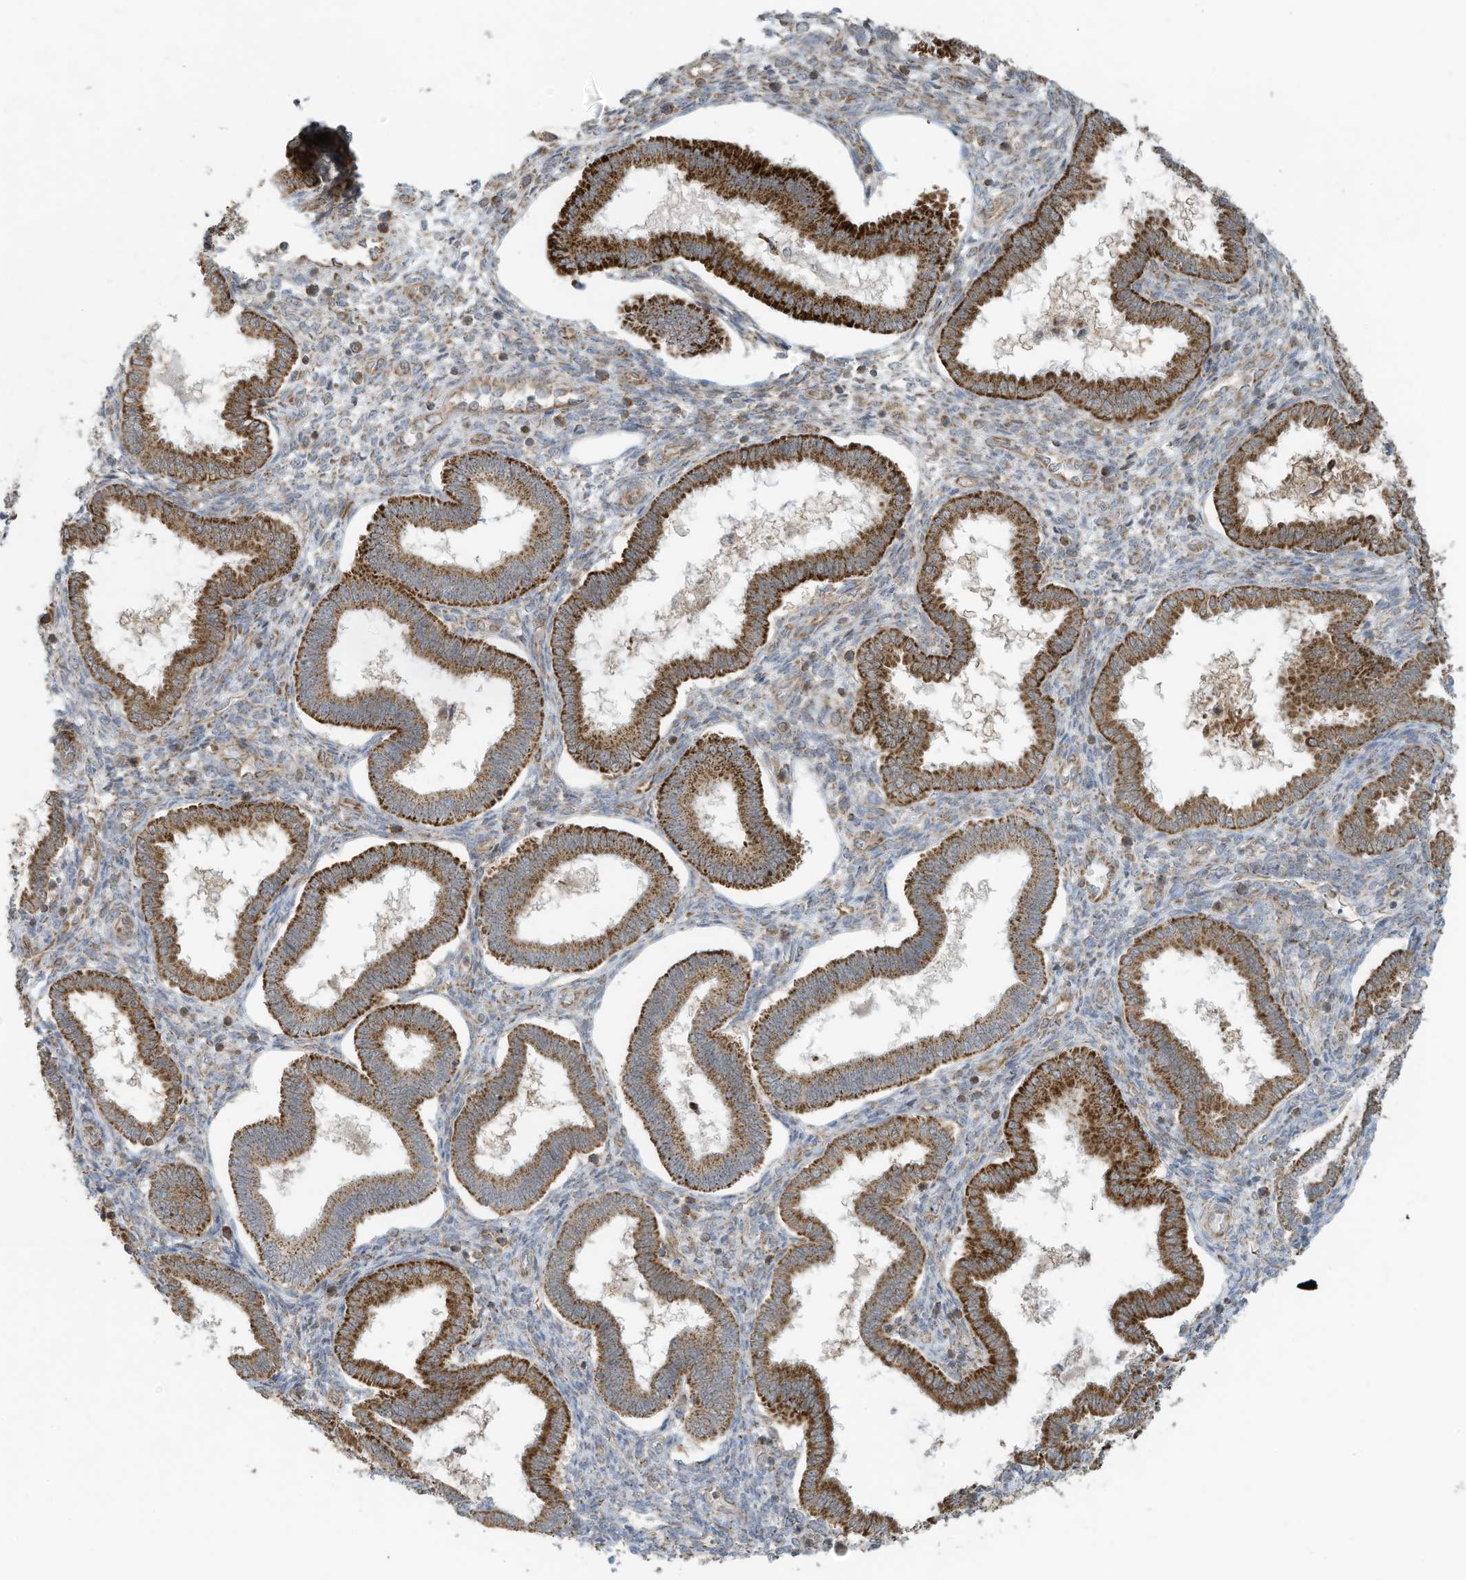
{"staining": {"intensity": "moderate", "quantity": "<25%", "location": "cytoplasmic/membranous"}, "tissue": "endometrium", "cell_type": "Cells in endometrial stroma", "image_type": "normal", "snomed": [{"axis": "morphology", "description": "Normal tissue, NOS"}, {"axis": "topography", "description": "Endometrium"}], "caption": "Immunohistochemistry (DAB) staining of benign human endometrium displays moderate cytoplasmic/membranous protein positivity in about <25% of cells in endometrial stroma.", "gene": "METTL6", "patient": {"sex": "female", "age": 24}}